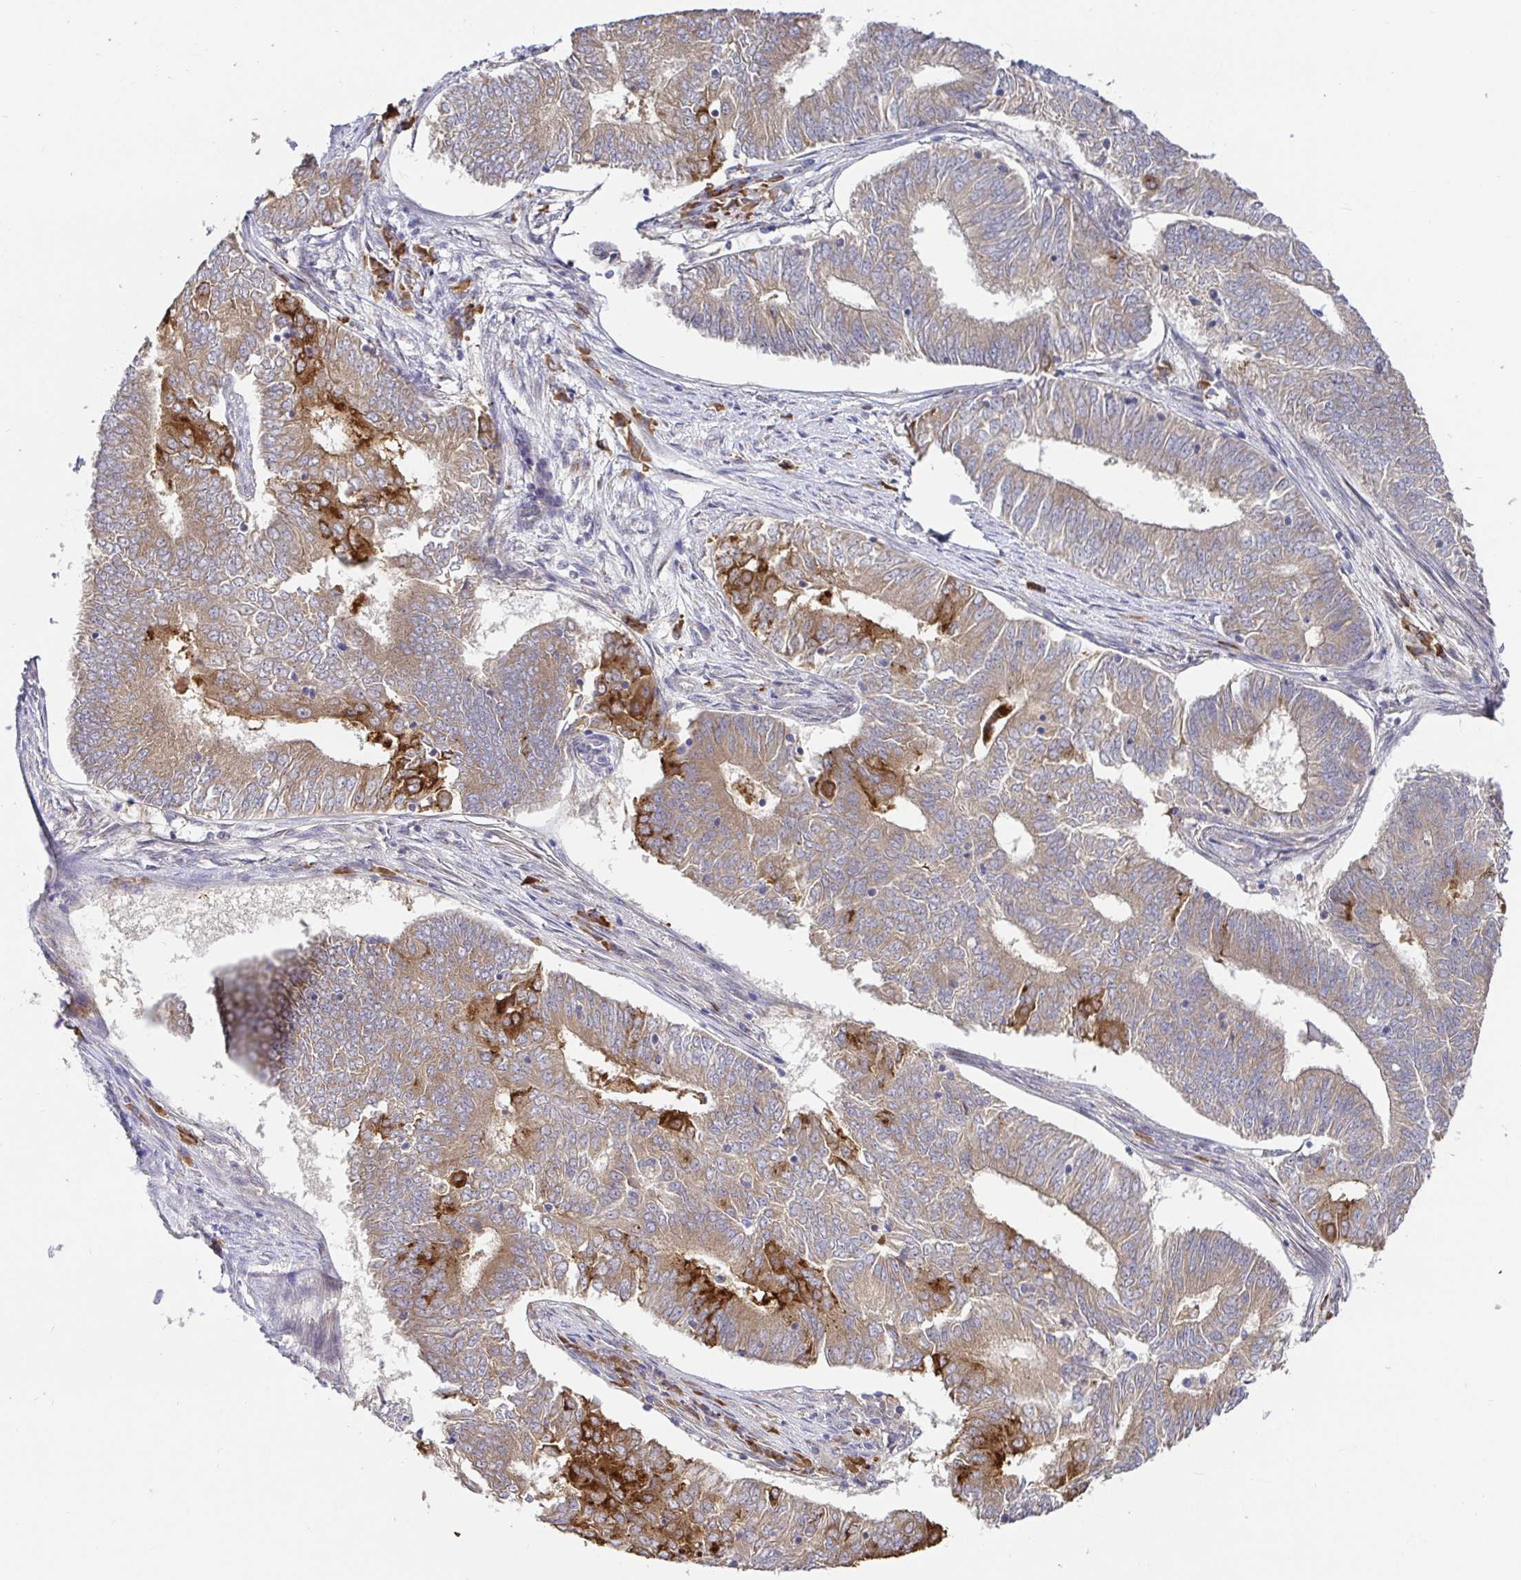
{"staining": {"intensity": "moderate", "quantity": ">75%", "location": "cytoplasmic/membranous"}, "tissue": "endometrial cancer", "cell_type": "Tumor cells", "image_type": "cancer", "snomed": [{"axis": "morphology", "description": "Adenocarcinoma, NOS"}, {"axis": "topography", "description": "Endometrium"}], "caption": "Immunohistochemistry of endometrial cancer (adenocarcinoma) displays medium levels of moderate cytoplasmic/membranous expression in about >75% of tumor cells. Using DAB (brown) and hematoxylin (blue) stains, captured at high magnification using brightfield microscopy.", "gene": "ELP1", "patient": {"sex": "female", "age": 62}}